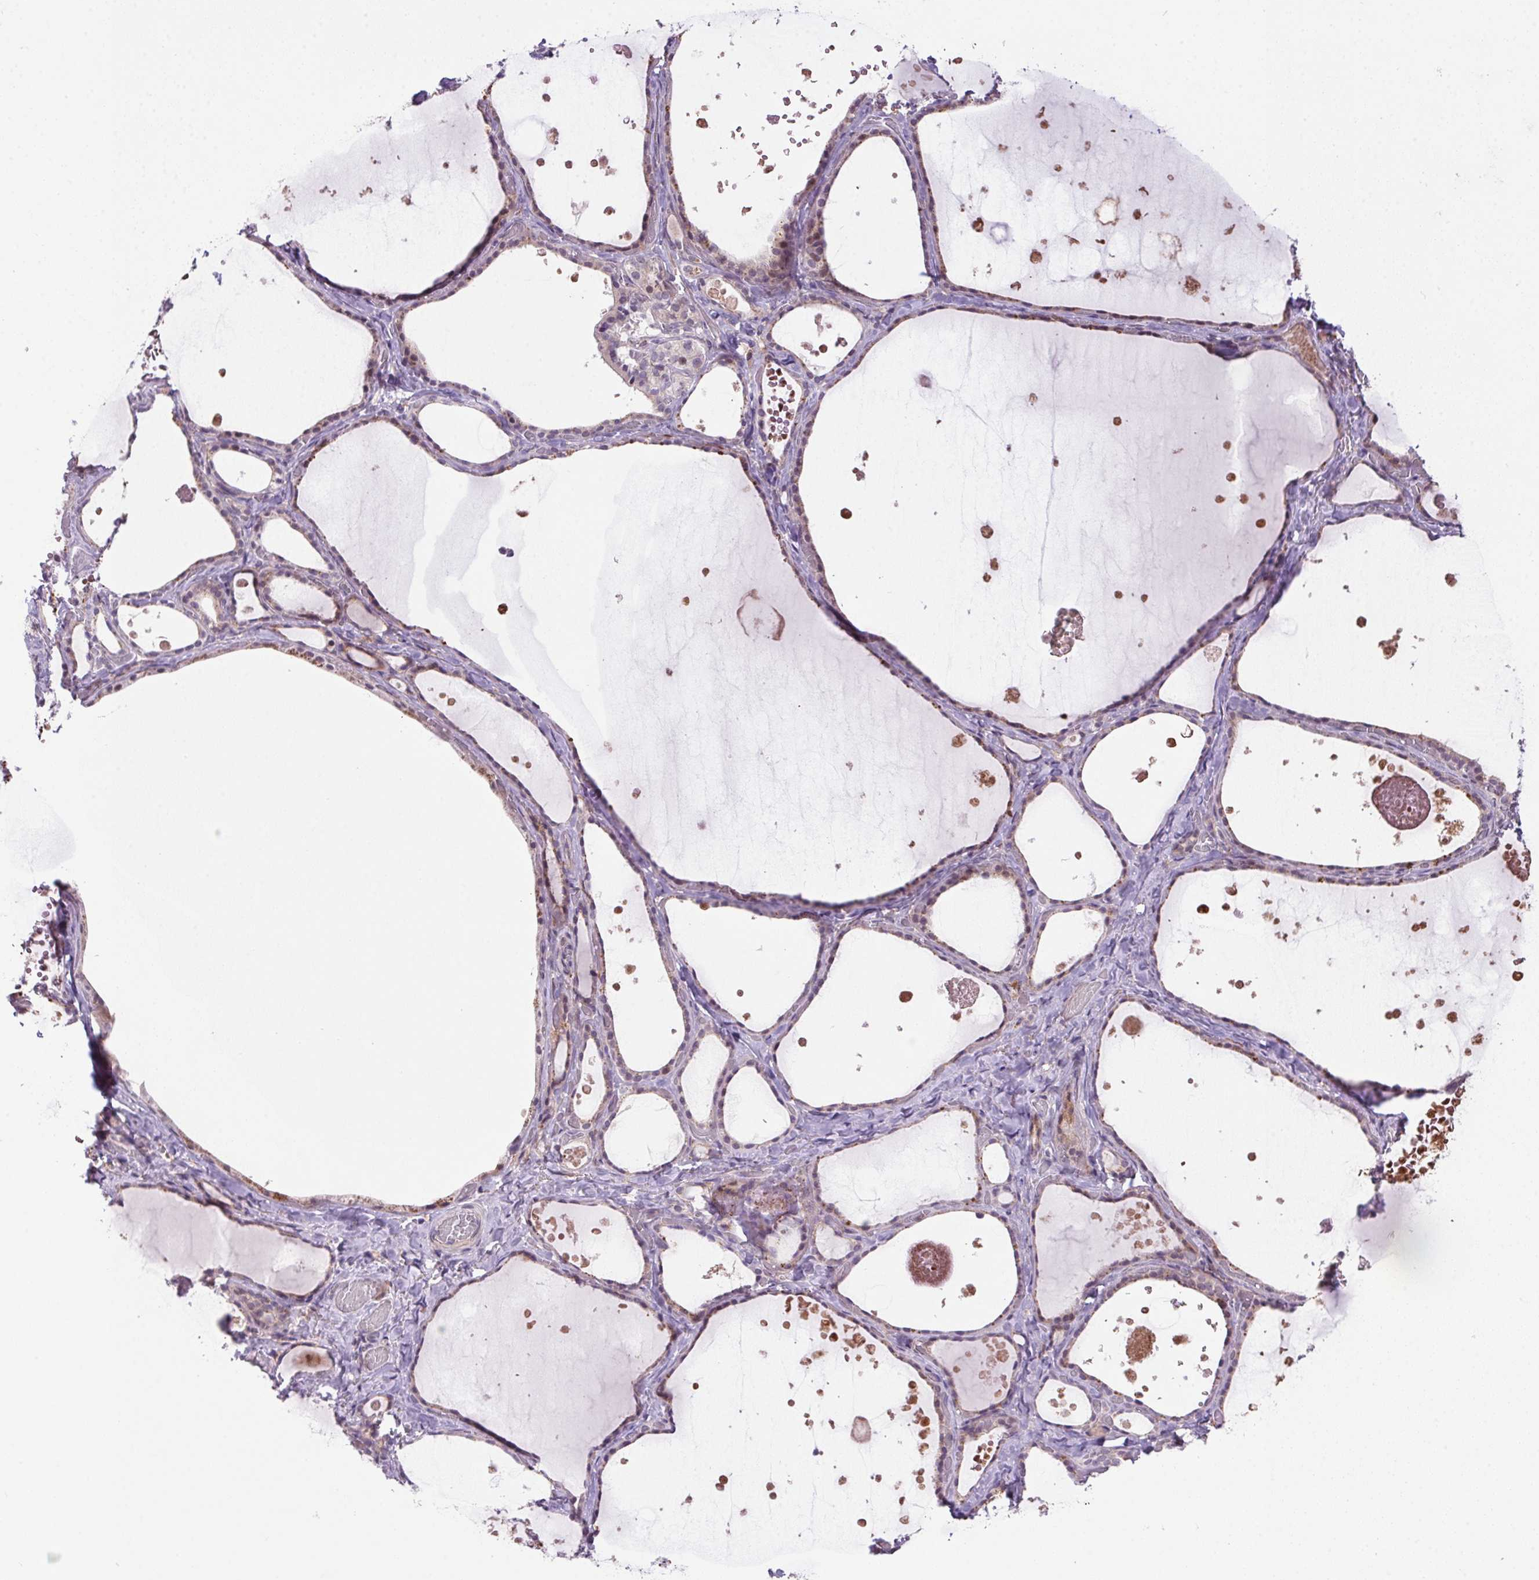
{"staining": {"intensity": "weak", "quantity": "<25%", "location": "cytoplasmic/membranous,nuclear"}, "tissue": "thyroid gland", "cell_type": "Glandular cells", "image_type": "normal", "snomed": [{"axis": "morphology", "description": "Normal tissue, NOS"}, {"axis": "topography", "description": "Thyroid gland"}], "caption": "IHC of benign thyroid gland shows no expression in glandular cells.", "gene": "LRRTM1", "patient": {"sex": "female", "age": 56}}